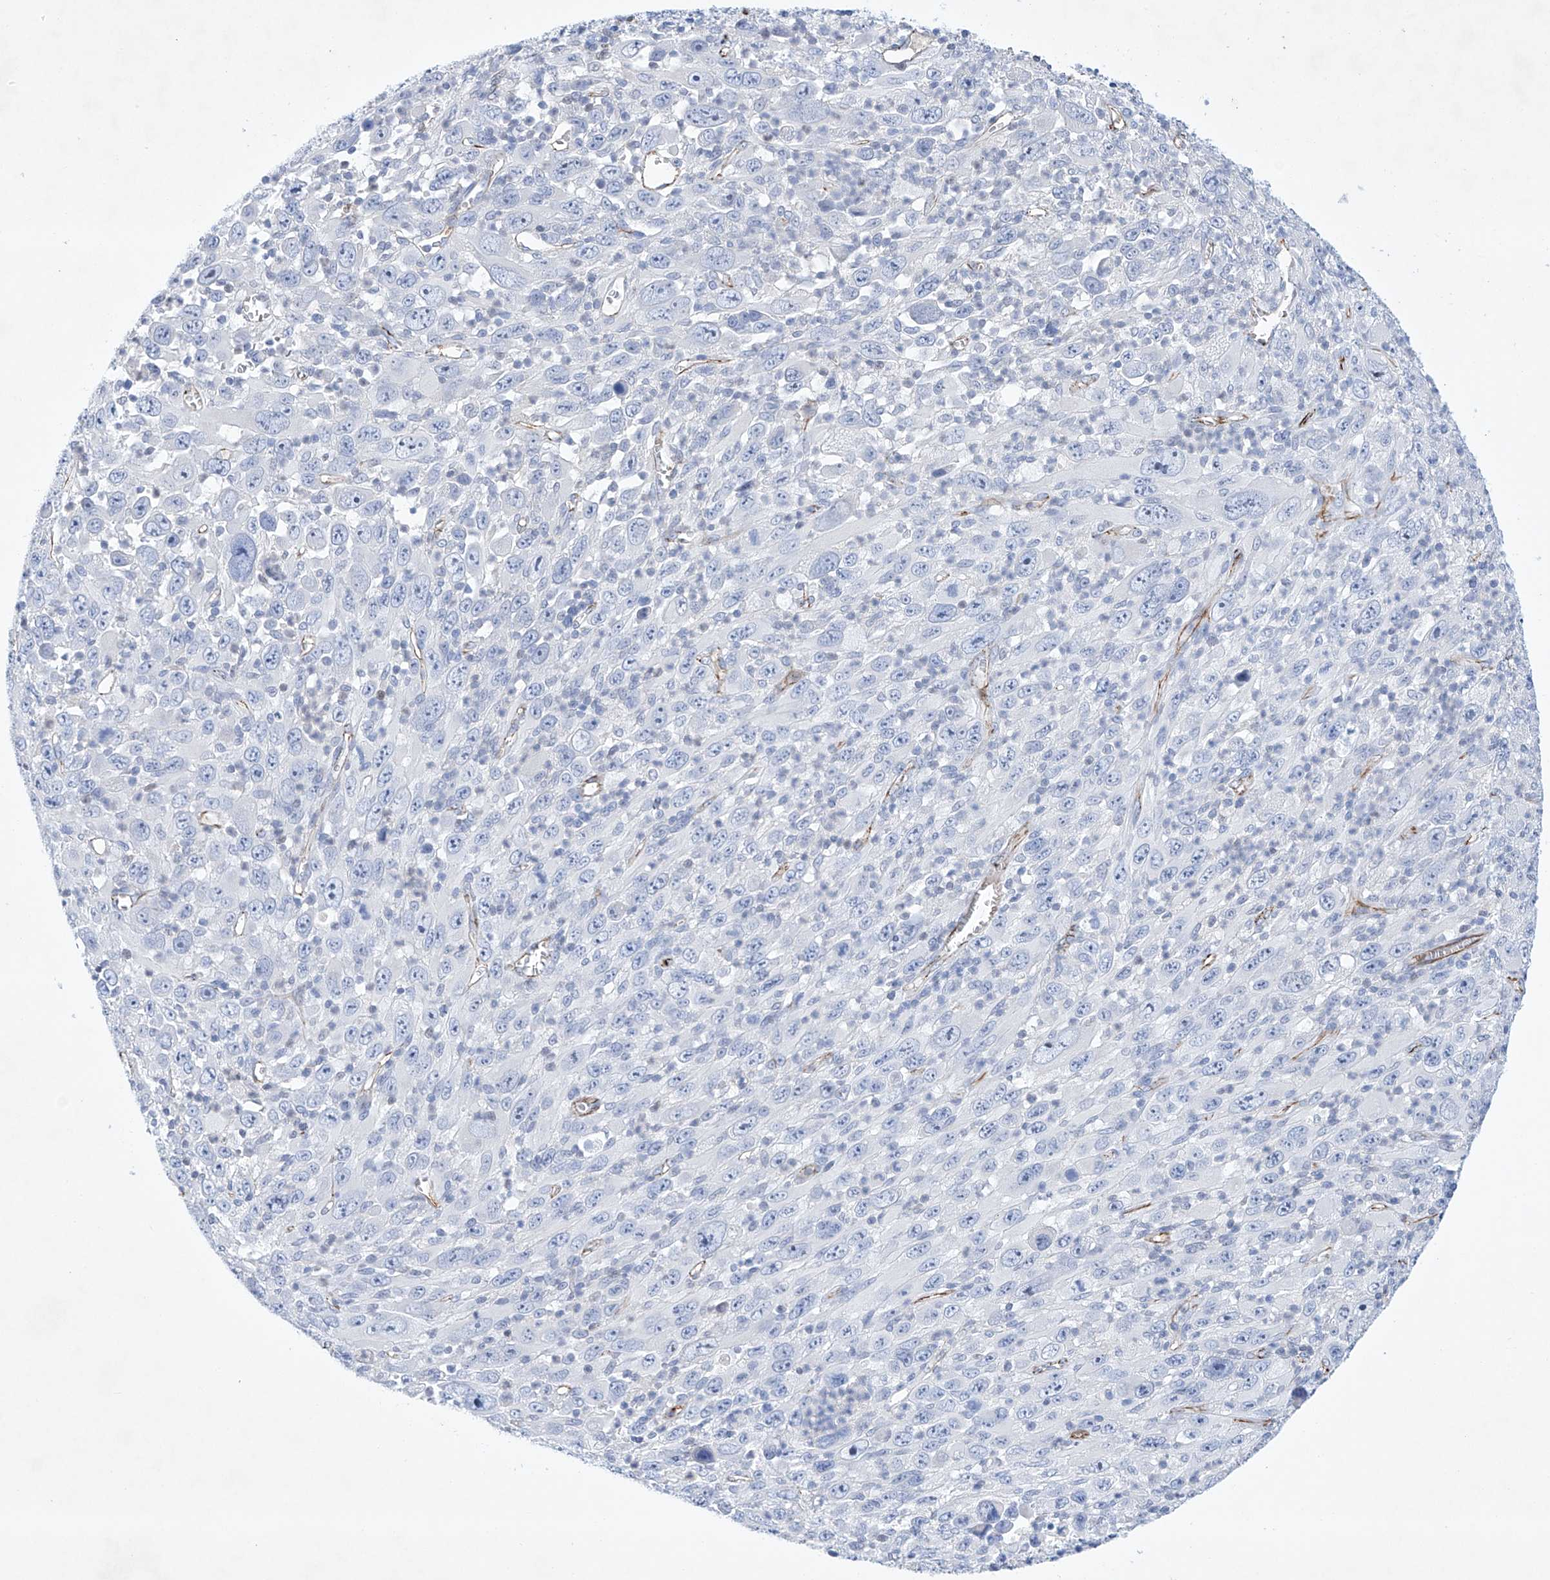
{"staining": {"intensity": "negative", "quantity": "none", "location": "none"}, "tissue": "melanoma", "cell_type": "Tumor cells", "image_type": "cancer", "snomed": [{"axis": "morphology", "description": "Malignant melanoma, Metastatic site"}, {"axis": "topography", "description": "Skin"}], "caption": "This is an immunohistochemistry (IHC) photomicrograph of human malignant melanoma (metastatic site). There is no staining in tumor cells.", "gene": "ETV7", "patient": {"sex": "female", "age": 56}}